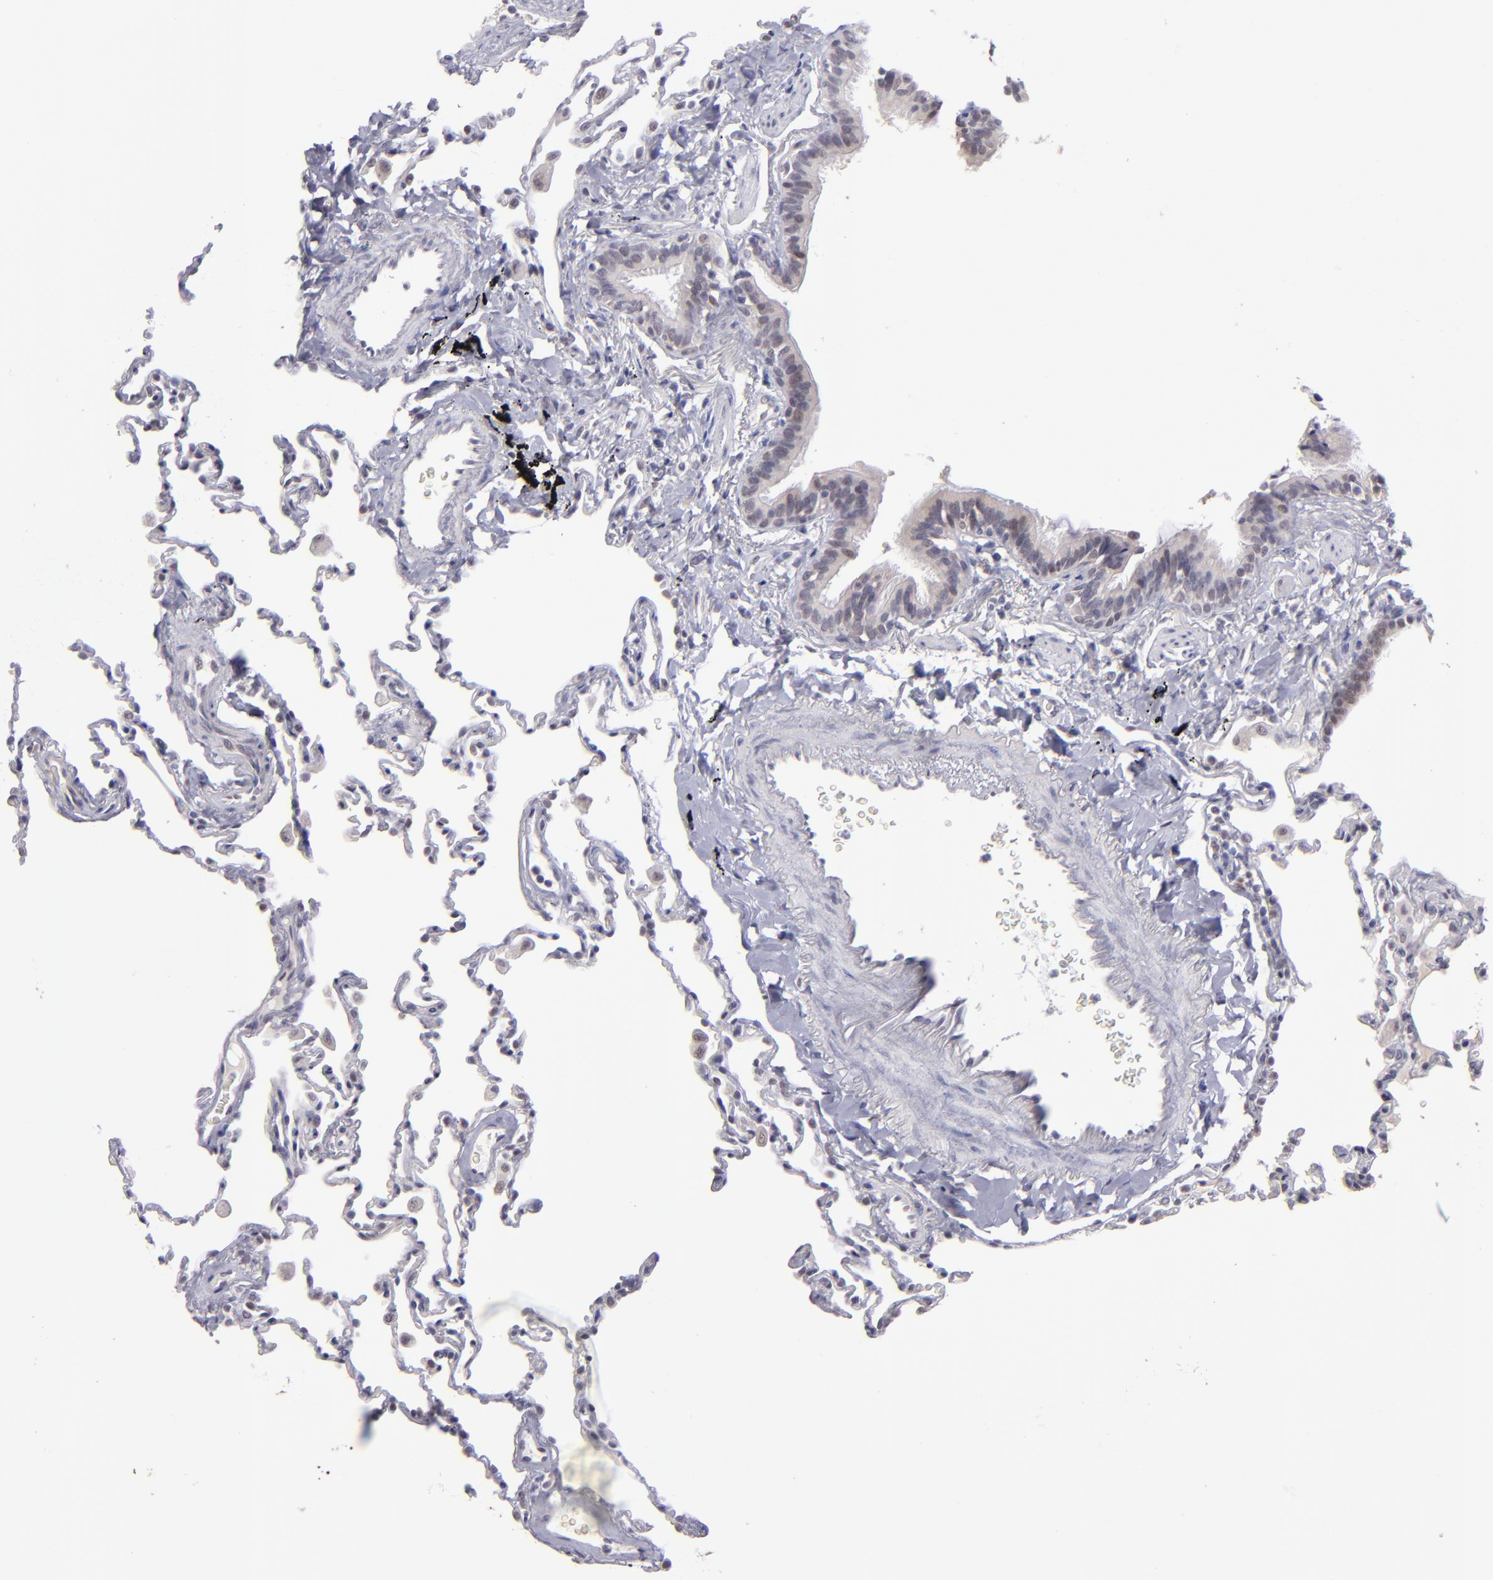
{"staining": {"intensity": "negative", "quantity": "none", "location": "none"}, "tissue": "lung", "cell_type": "Alveolar cells", "image_type": "normal", "snomed": [{"axis": "morphology", "description": "Normal tissue, NOS"}, {"axis": "topography", "description": "Lung"}], "caption": "This is a micrograph of IHC staining of unremarkable lung, which shows no expression in alveolar cells.", "gene": "OTUB2", "patient": {"sex": "male", "age": 59}}